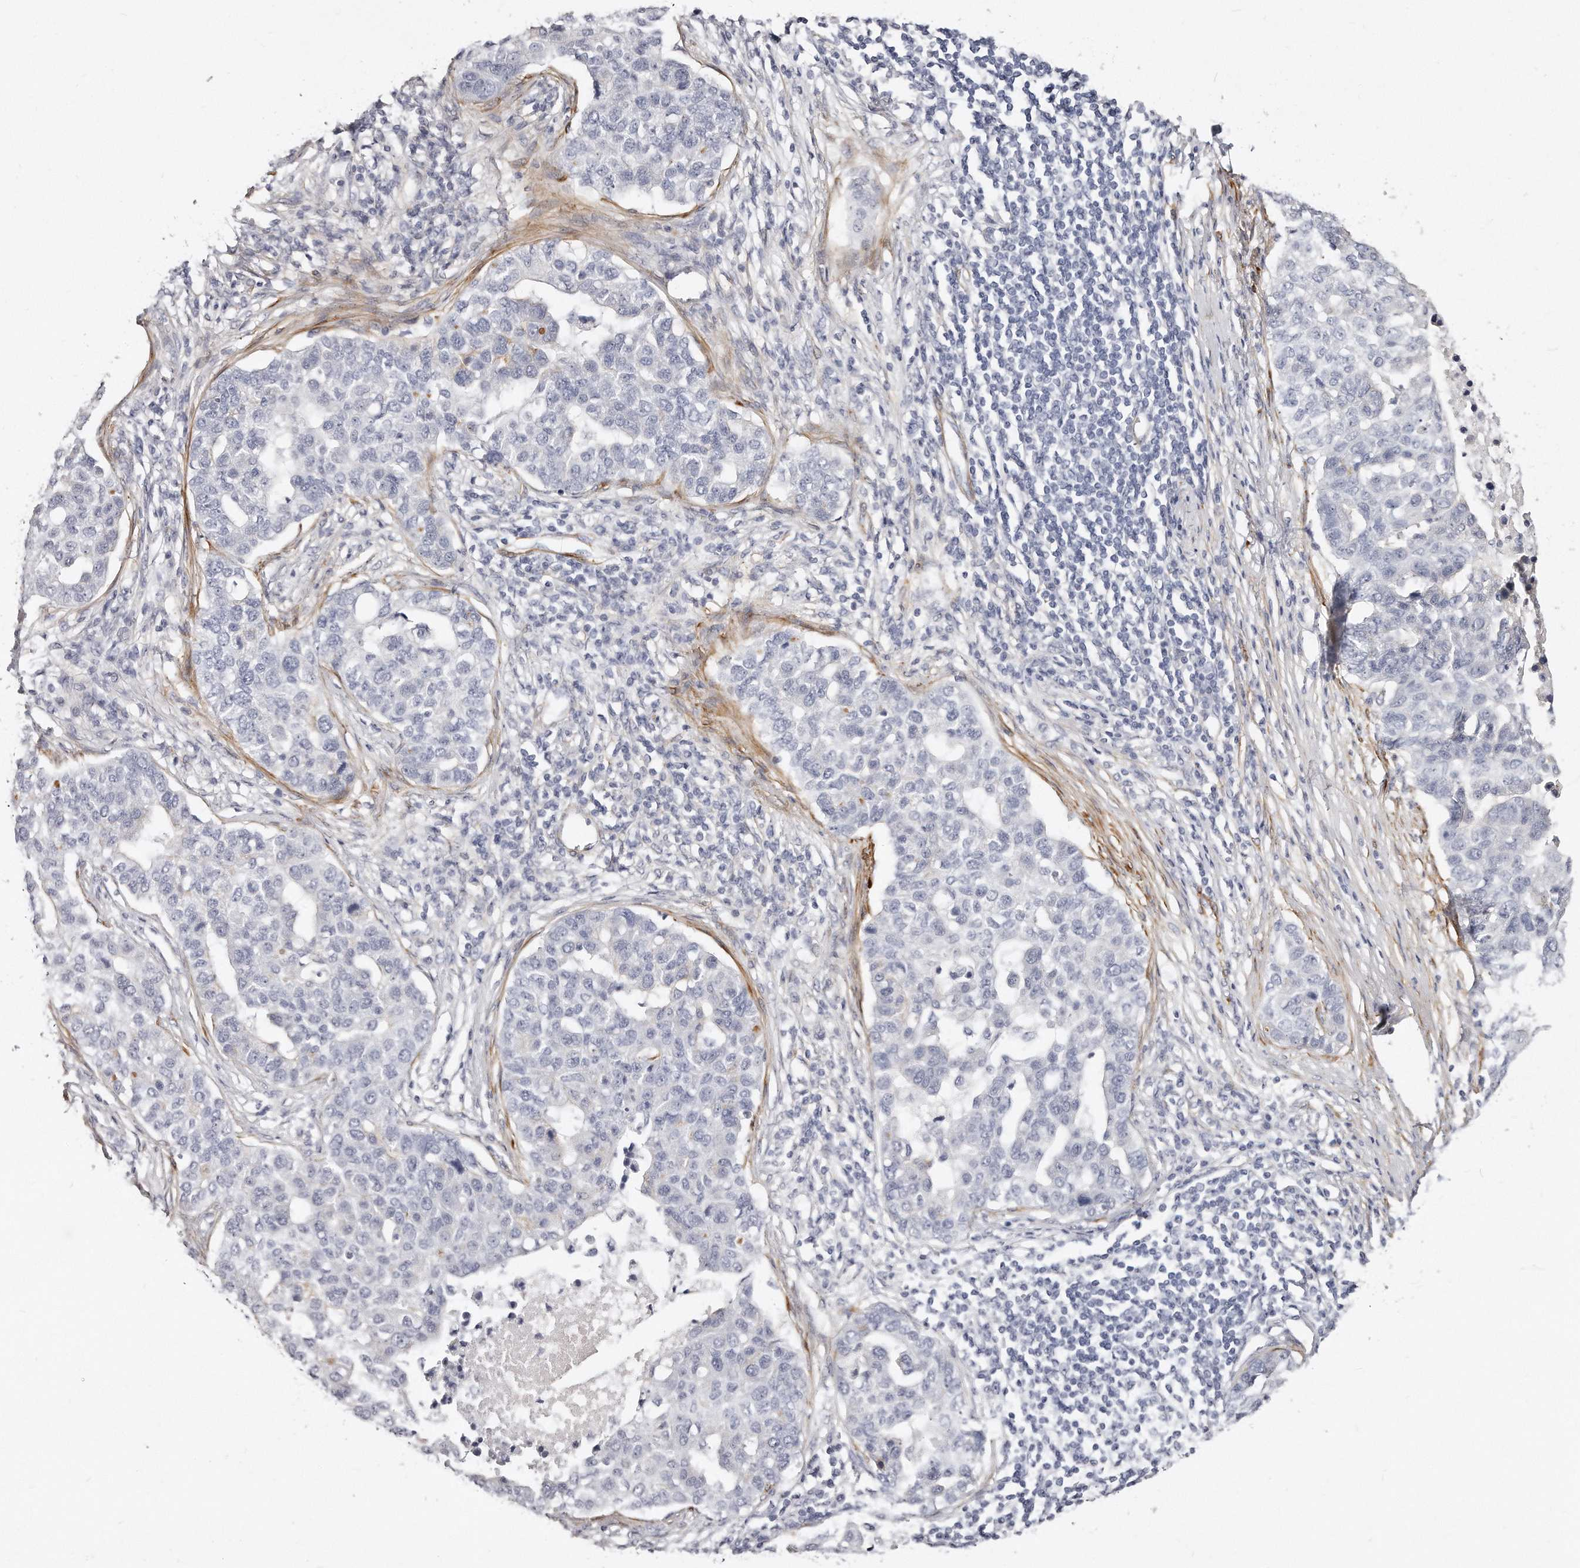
{"staining": {"intensity": "negative", "quantity": "none", "location": "none"}, "tissue": "pancreatic cancer", "cell_type": "Tumor cells", "image_type": "cancer", "snomed": [{"axis": "morphology", "description": "Adenocarcinoma, NOS"}, {"axis": "topography", "description": "Pancreas"}], "caption": "Immunohistochemical staining of human pancreatic cancer (adenocarcinoma) exhibits no significant expression in tumor cells.", "gene": "LMOD1", "patient": {"sex": "female", "age": 61}}